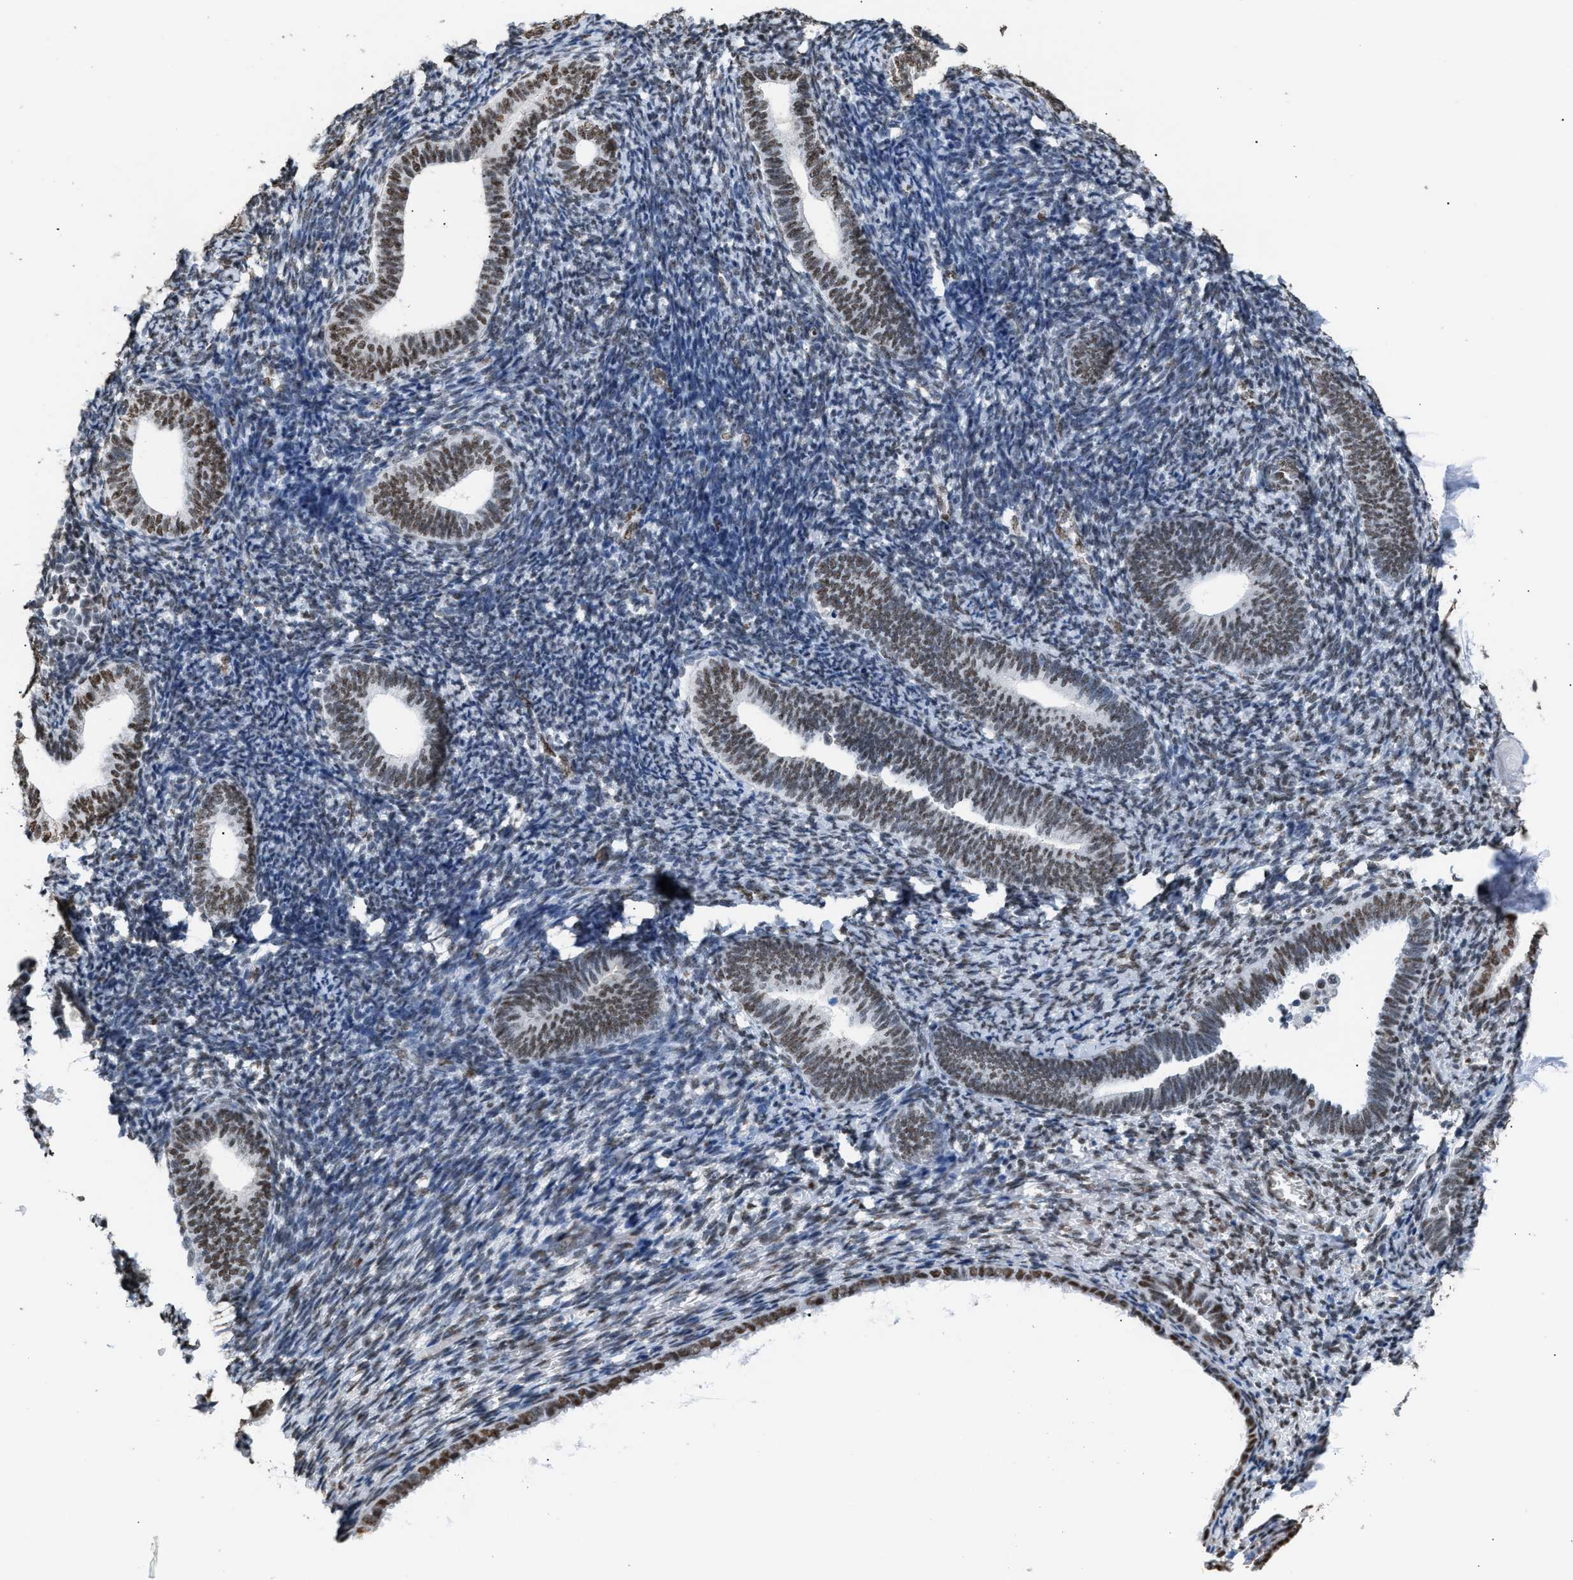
{"staining": {"intensity": "weak", "quantity": "<25%", "location": "nuclear"}, "tissue": "endometrium", "cell_type": "Cells in endometrial stroma", "image_type": "normal", "snomed": [{"axis": "morphology", "description": "Normal tissue, NOS"}, {"axis": "topography", "description": "Endometrium"}], "caption": "This is an IHC photomicrograph of benign human endometrium. There is no expression in cells in endometrial stroma.", "gene": "CCAR2", "patient": {"sex": "female", "age": 66}}